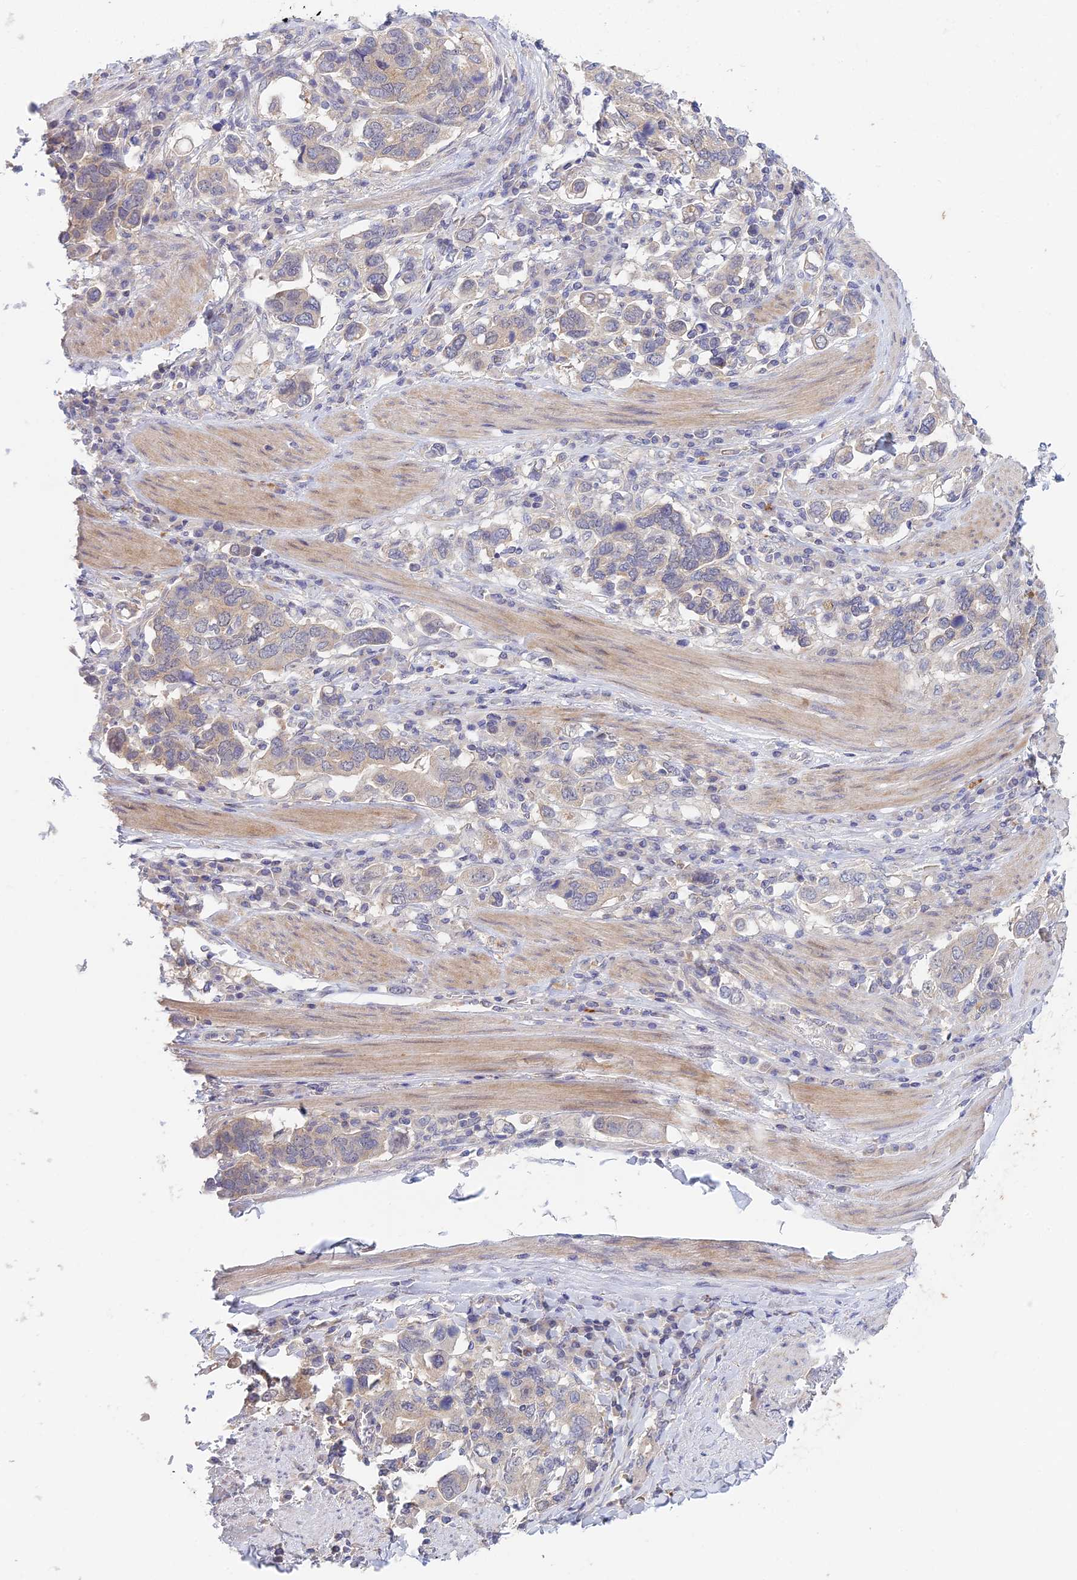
{"staining": {"intensity": "negative", "quantity": "none", "location": "none"}, "tissue": "stomach cancer", "cell_type": "Tumor cells", "image_type": "cancer", "snomed": [{"axis": "morphology", "description": "Adenocarcinoma, NOS"}, {"axis": "topography", "description": "Stomach, upper"}, {"axis": "topography", "description": "Stomach"}], "caption": "Tumor cells show no significant staining in stomach adenocarcinoma. Brightfield microscopy of immunohistochemistry (IHC) stained with DAB (3,3'-diaminobenzidine) (brown) and hematoxylin (blue), captured at high magnification.", "gene": "METTL26", "patient": {"sex": "male", "age": 62}}